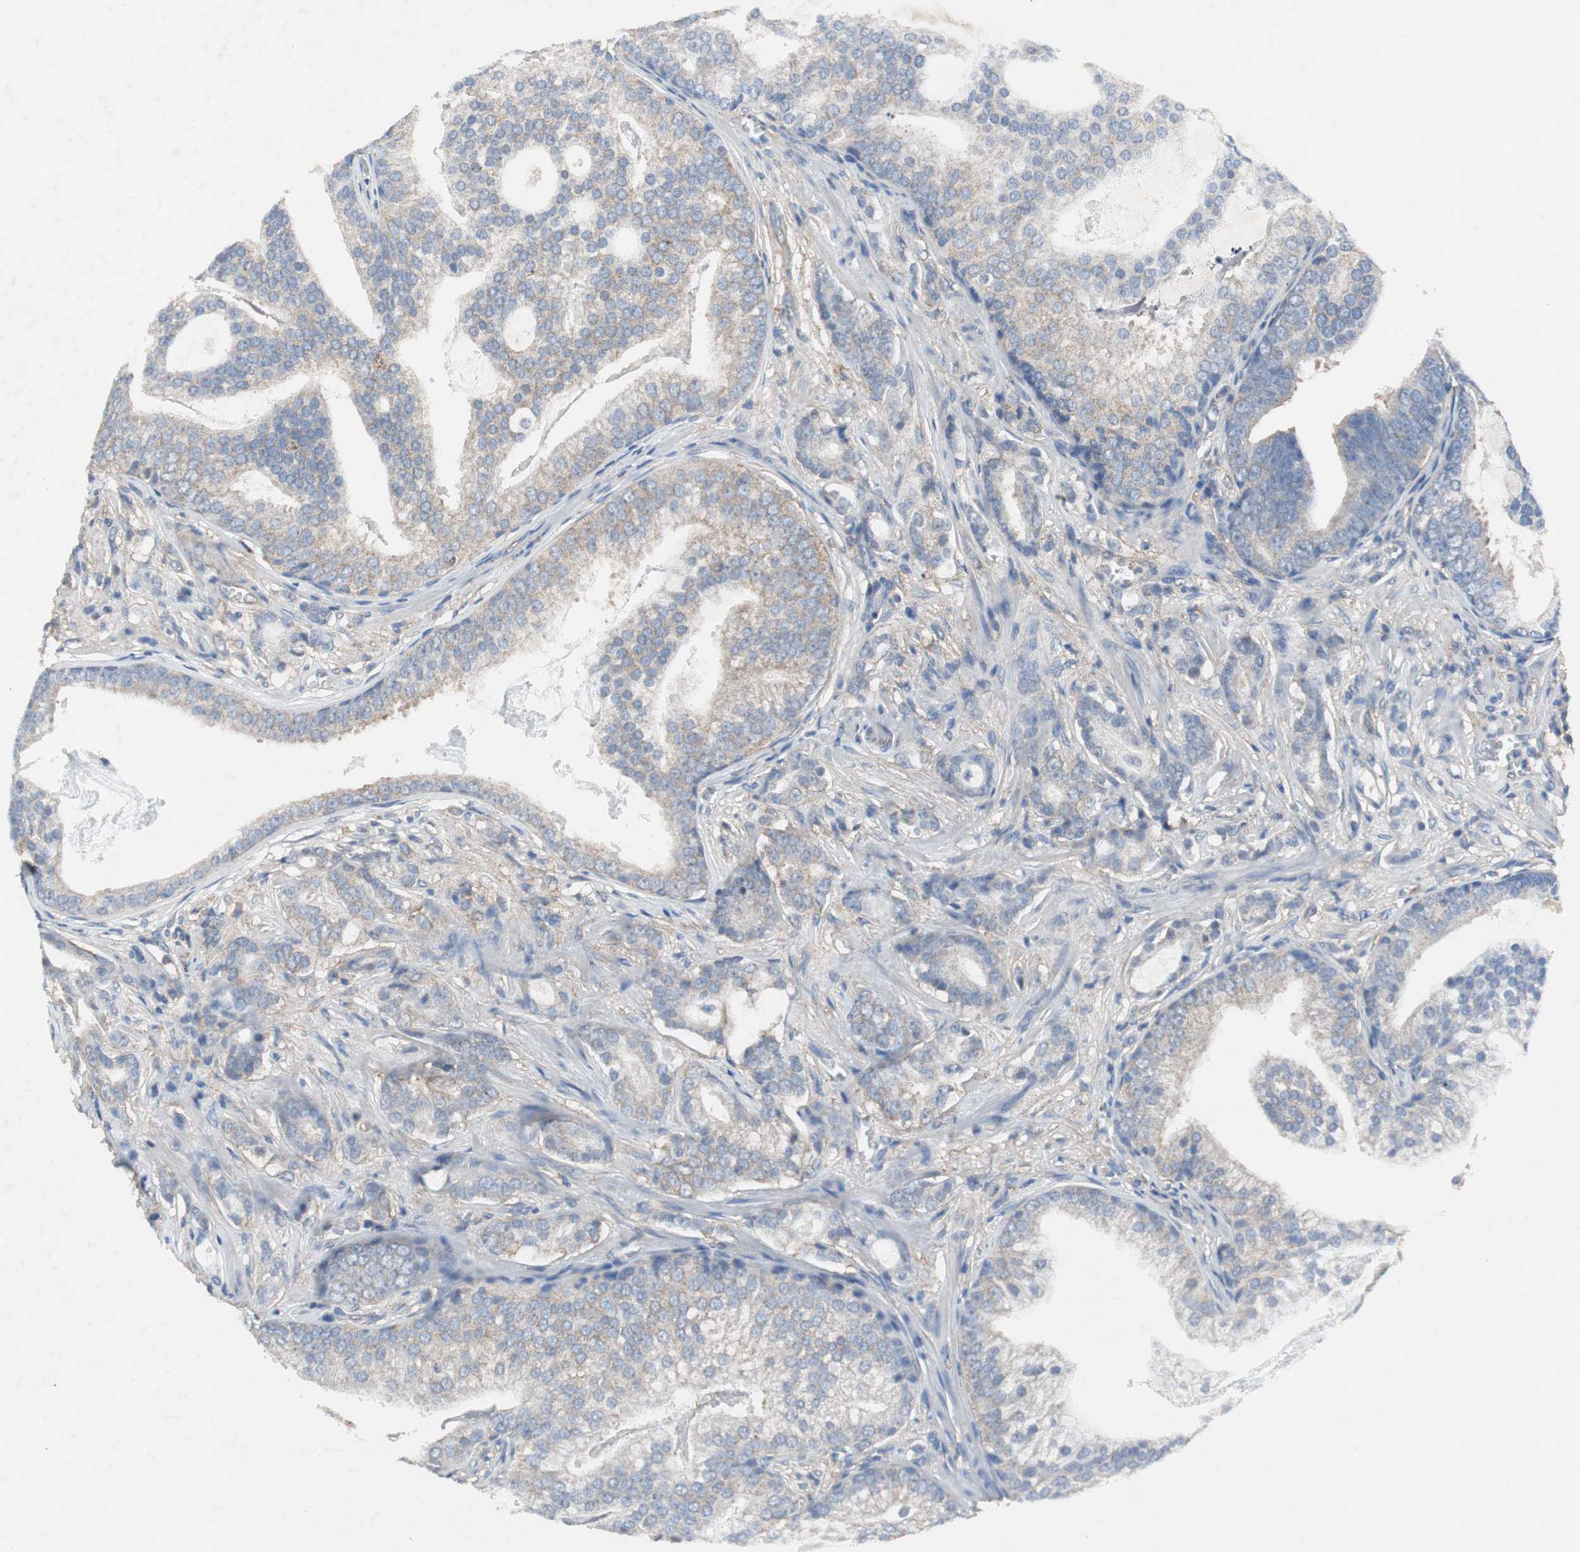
{"staining": {"intensity": "weak", "quantity": "25%-75%", "location": "cytoplasmic/membranous"}, "tissue": "prostate cancer", "cell_type": "Tumor cells", "image_type": "cancer", "snomed": [{"axis": "morphology", "description": "Adenocarcinoma, Low grade"}, {"axis": "topography", "description": "Prostate"}], "caption": "Protein expression analysis of adenocarcinoma (low-grade) (prostate) exhibits weak cytoplasmic/membranous positivity in about 25%-75% of tumor cells.", "gene": "VBP1", "patient": {"sex": "male", "age": 58}}